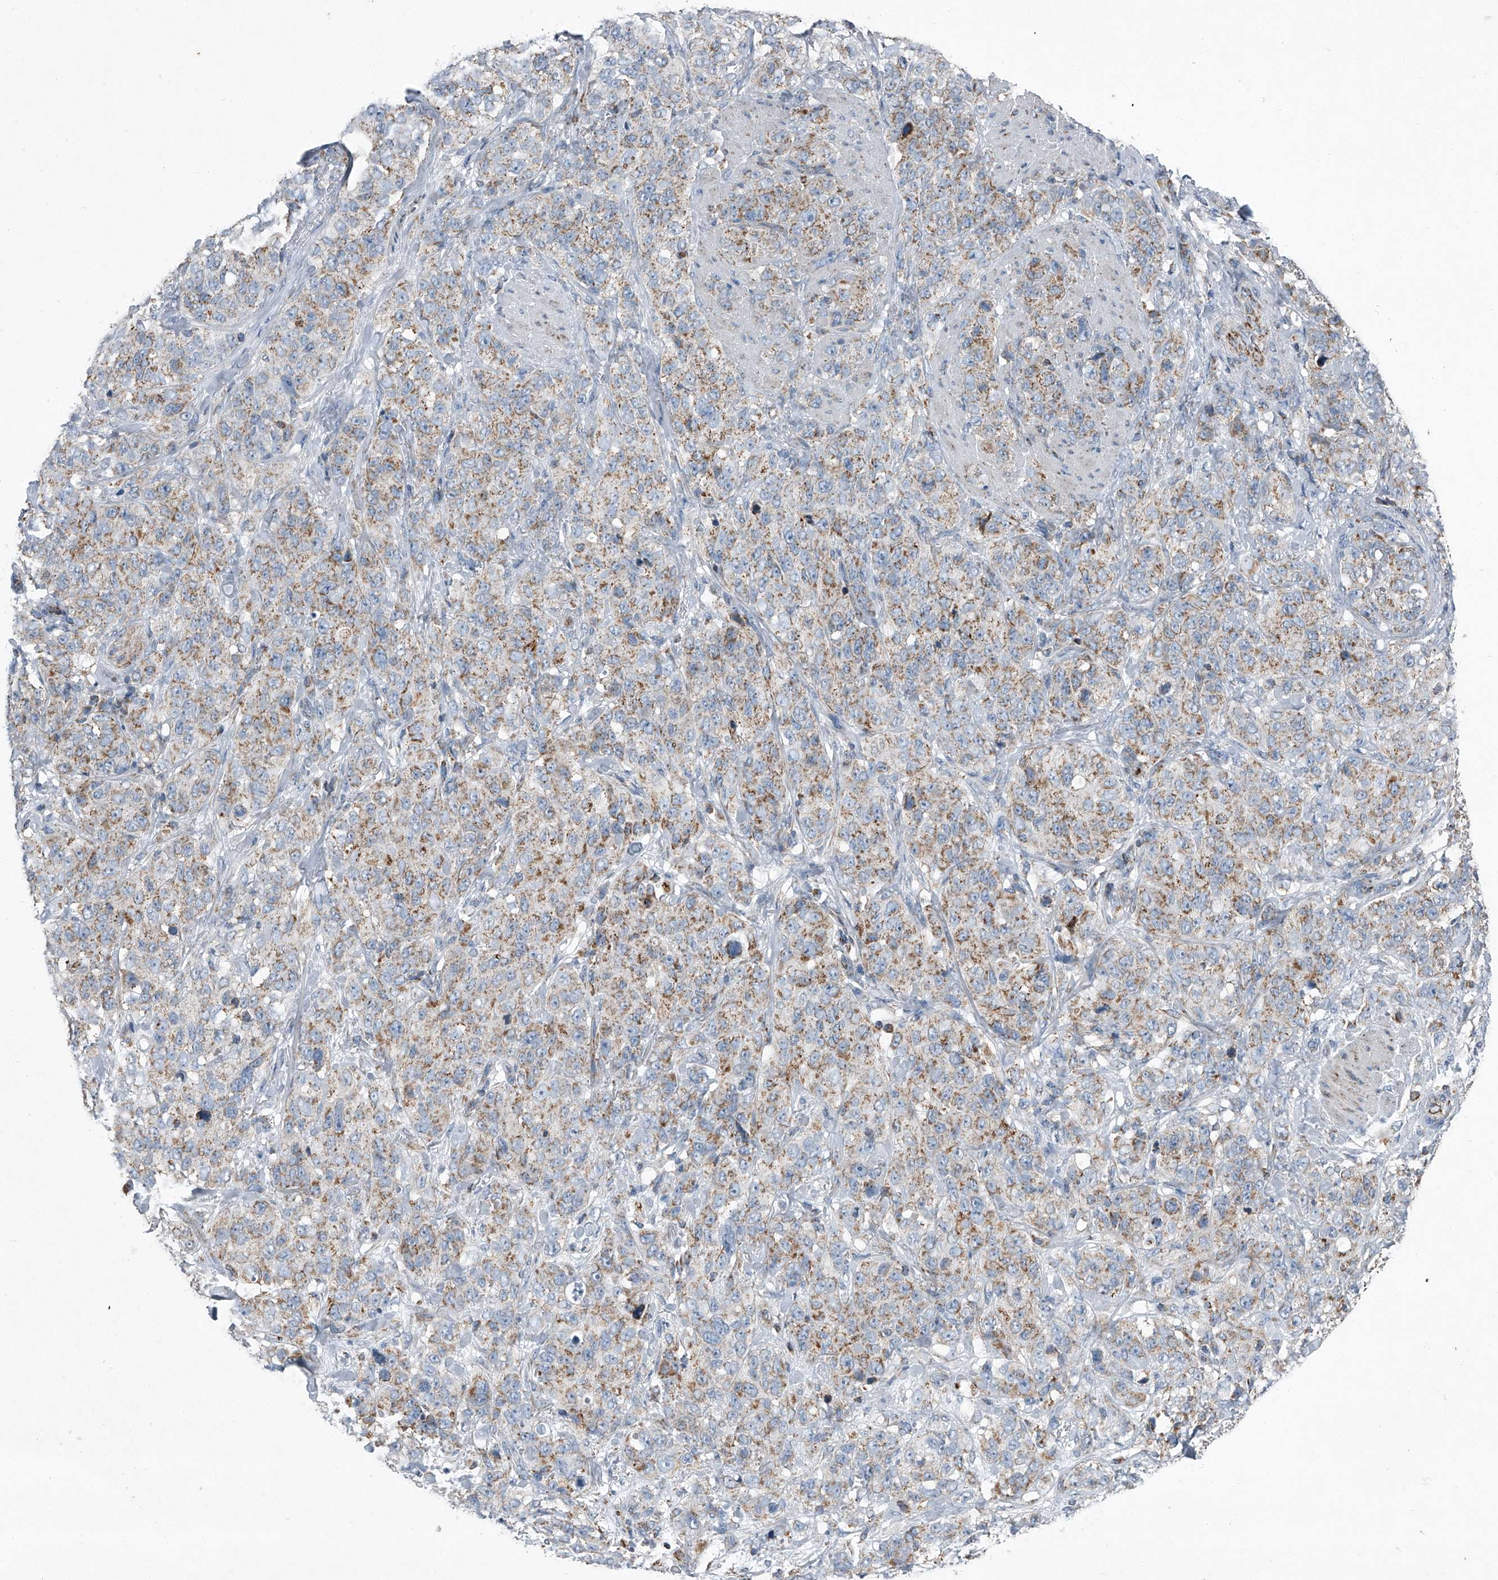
{"staining": {"intensity": "moderate", "quantity": "25%-75%", "location": "cytoplasmic/membranous"}, "tissue": "stomach cancer", "cell_type": "Tumor cells", "image_type": "cancer", "snomed": [{"axis": "morphology", "description": "Adenocarcinoma, NOS"}, {"axis": "topography", "description": "Stomach"}], "caption": "IHC image of human stomach adenocarcinoma stained for a protein (brown), which shows medium levels of moderate cytoplasmic/membranous expression in approximately 25%-75% of tumor cells.", "gene": "CHRNA7", "patient": {"sex": "male", "age": 48}}